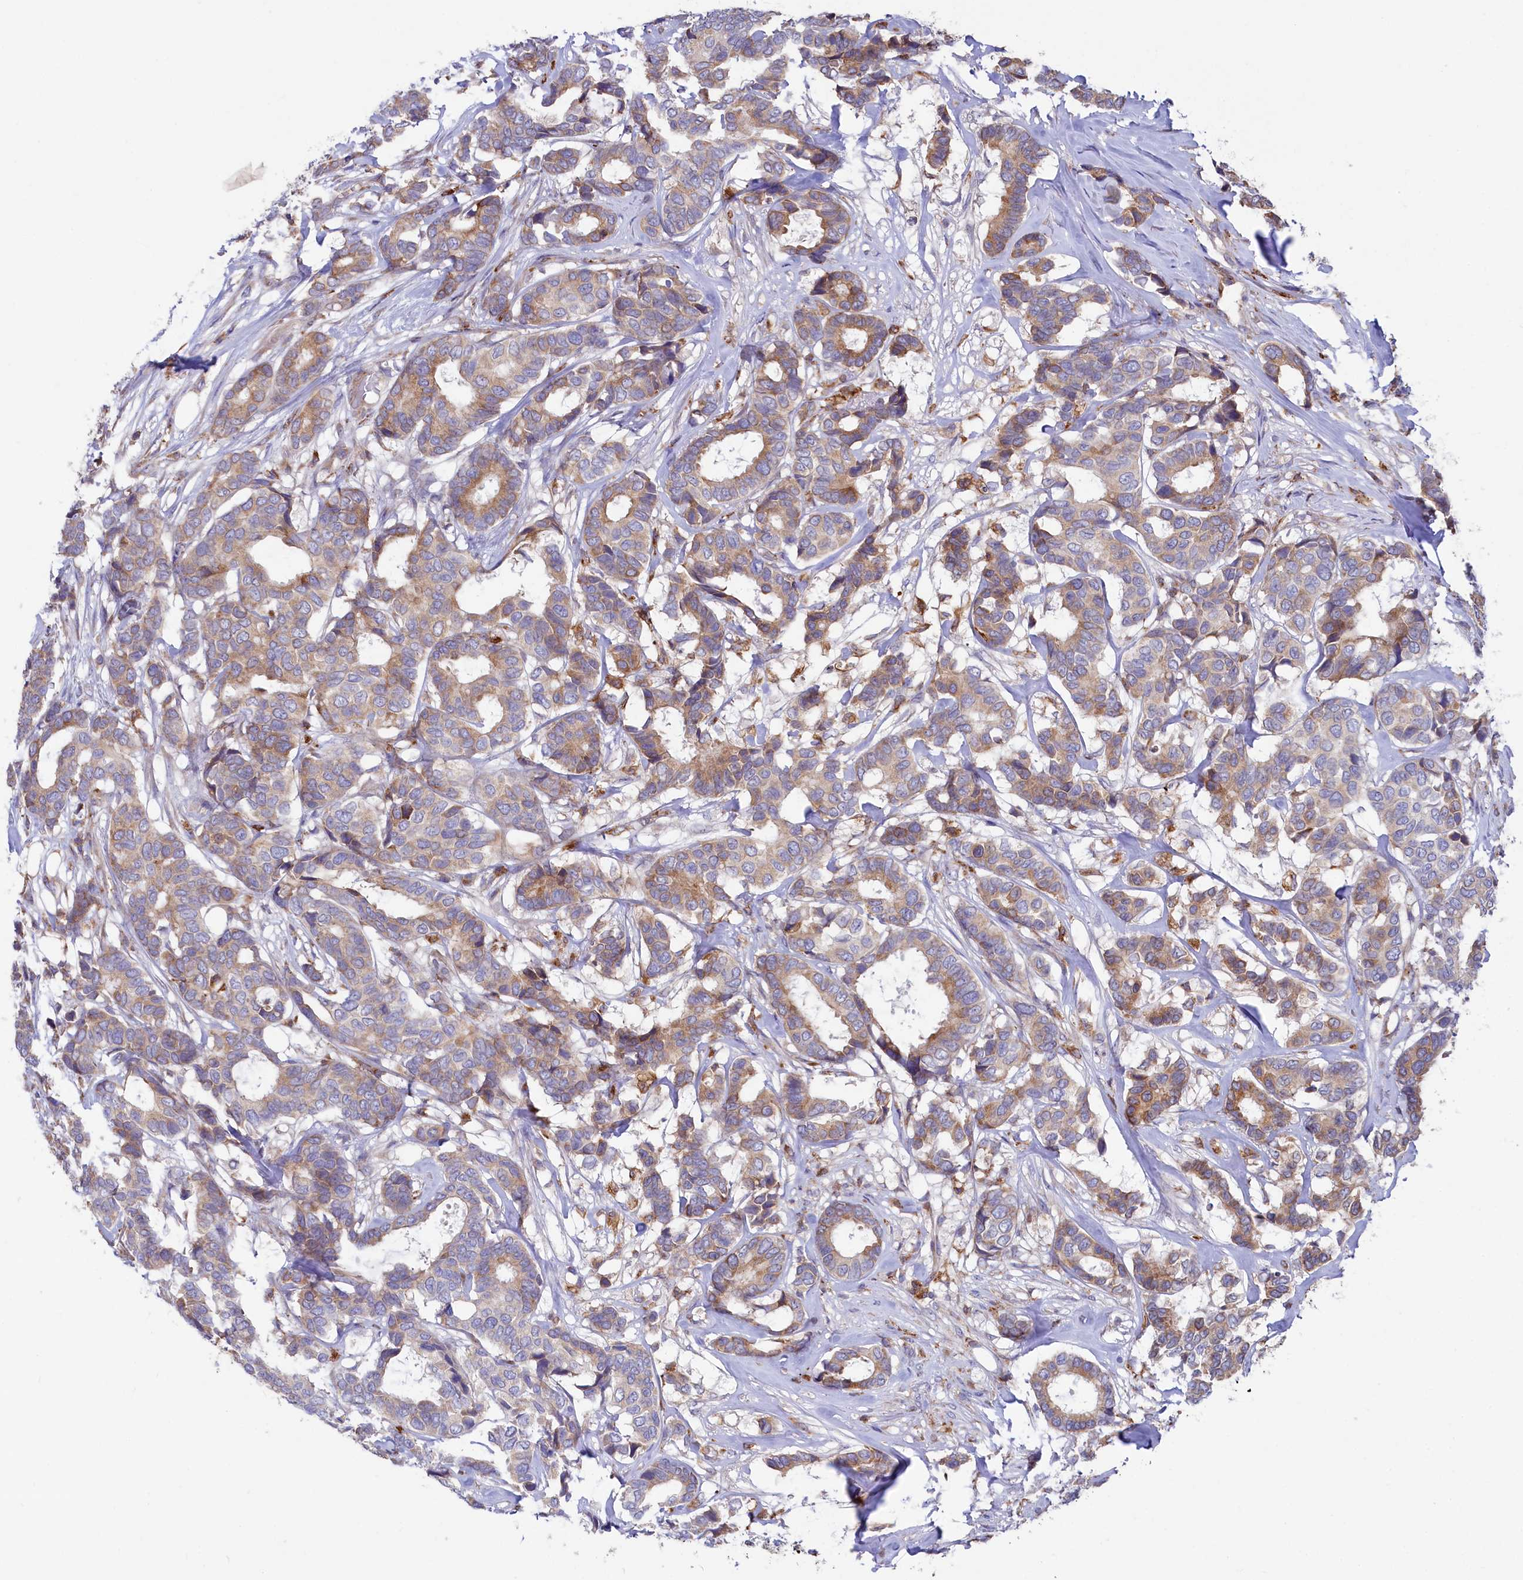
{"staining": {"intensity": "moderate", "quantity": ">75%", "location": "cytoplasmic/membranous"}, "tissue": "breast cancer", "cell_type": "Tumor cells", "image_type": "cancer", "snomed": [{"axis": "morphology", "description": "Duct carcinoma"}, {"axis": "topography", "description": "Breast"}], "caption": "Invasive ductal carcinoma (breast) stained with DAB (3,3'-diaminobenzidine) IHC displays medium levels of moderate cytoplasmic/membranous staining in about >75% of tumor cells.", "gene": "CHID1", "patient": {"sex": "female", "age": 87}}